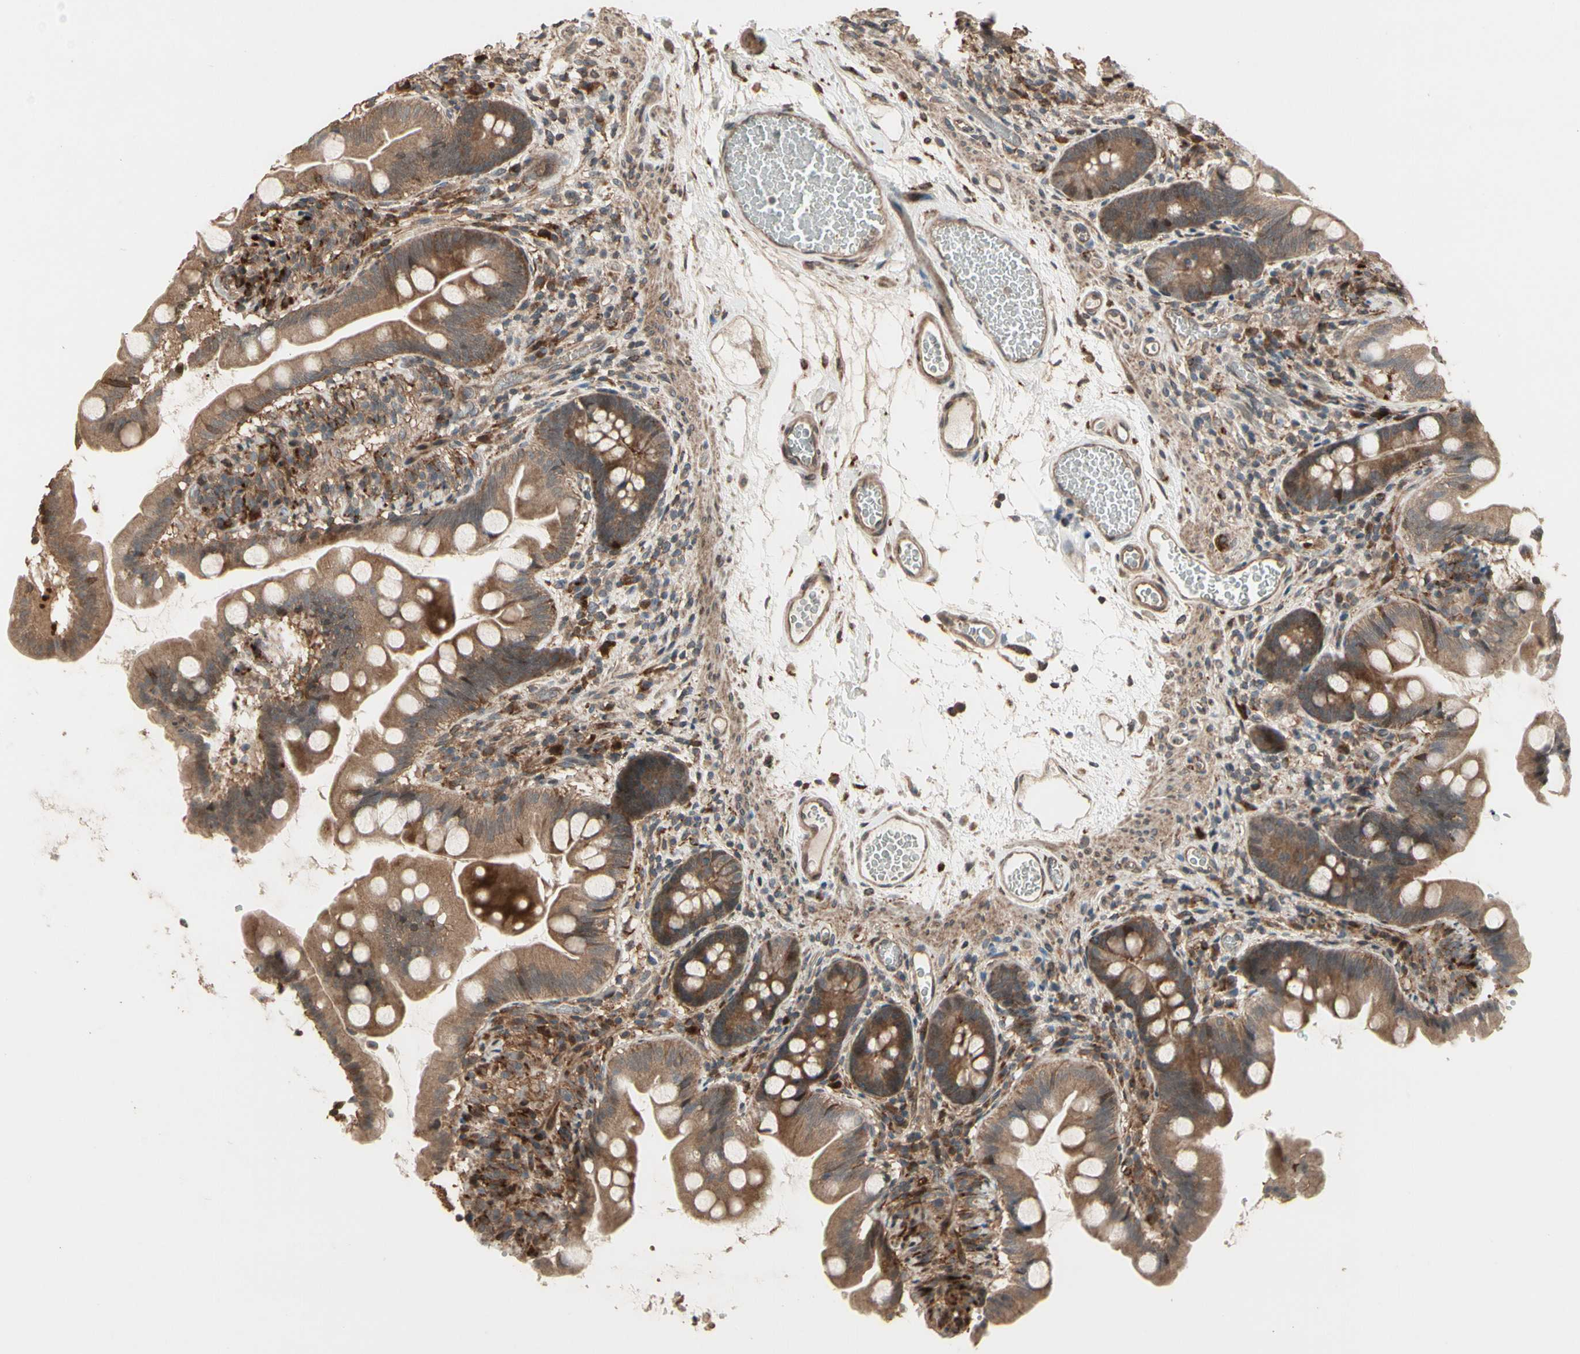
{"staining": {"intensity": "weak", "quantity": ">75%", "location": "cytoplasmic/membranous"}, "tissue": "small intestine", "cell_type": "Glandular cells", "image_type": "normal", "snomed": [{"axis": "morphology", "description": "Normal tissue, NOS"}, {"axis": "topography", "description": "Small intestine"}], "caption": "High-magnification brightfield microscopy of normal small intestine stained with DAB (3,3'-diaminobenzidine) (brown) and counterstained with hematoxylin (blue). glandular cells exhibit weak cytoplasmic/membranous positivity is present in approximately>75% of cells.", "gene": "CSF1R", "patient": {"sex": "female", "age": 56}}